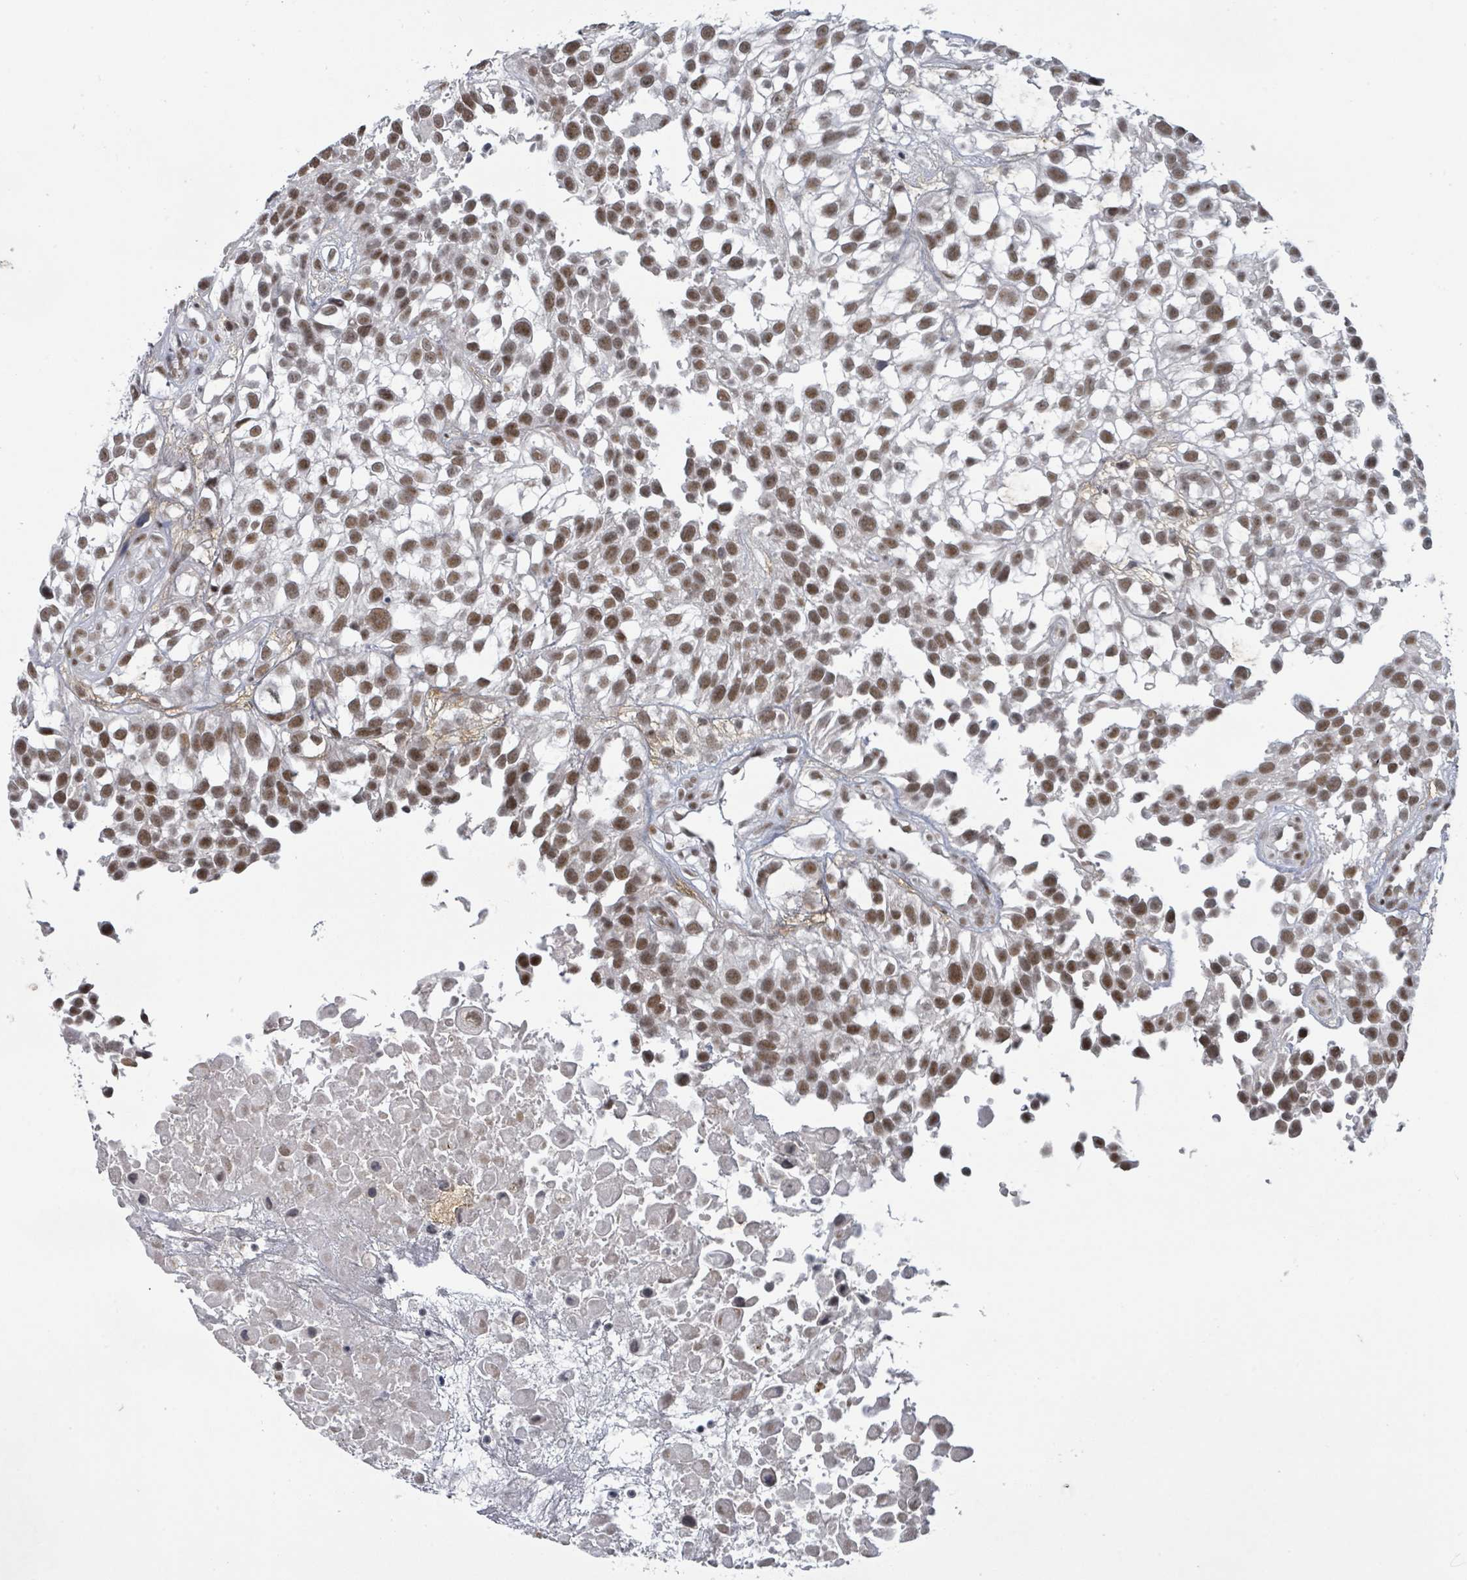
{"staining": {"intensity": "moderate", "quantity": ">75%", "location": "nuclear"}, "tissue": "urothelial cancer", "cell_type": "Tumor cells", "image_type": "cancer", "snomed": [{"axis": "morphology", "description": "Urothelial carcinoma, High grade"}, {"axis": "topography", "description": "Urinary bladder"}], "caption": "Immunohistochemical staining of human urothelial cancer displays moderate nuclear protein positivity in approximately >75% of tumor cells.", "gene": "BANP", "patient": {"sex": "male", "age": 56}}